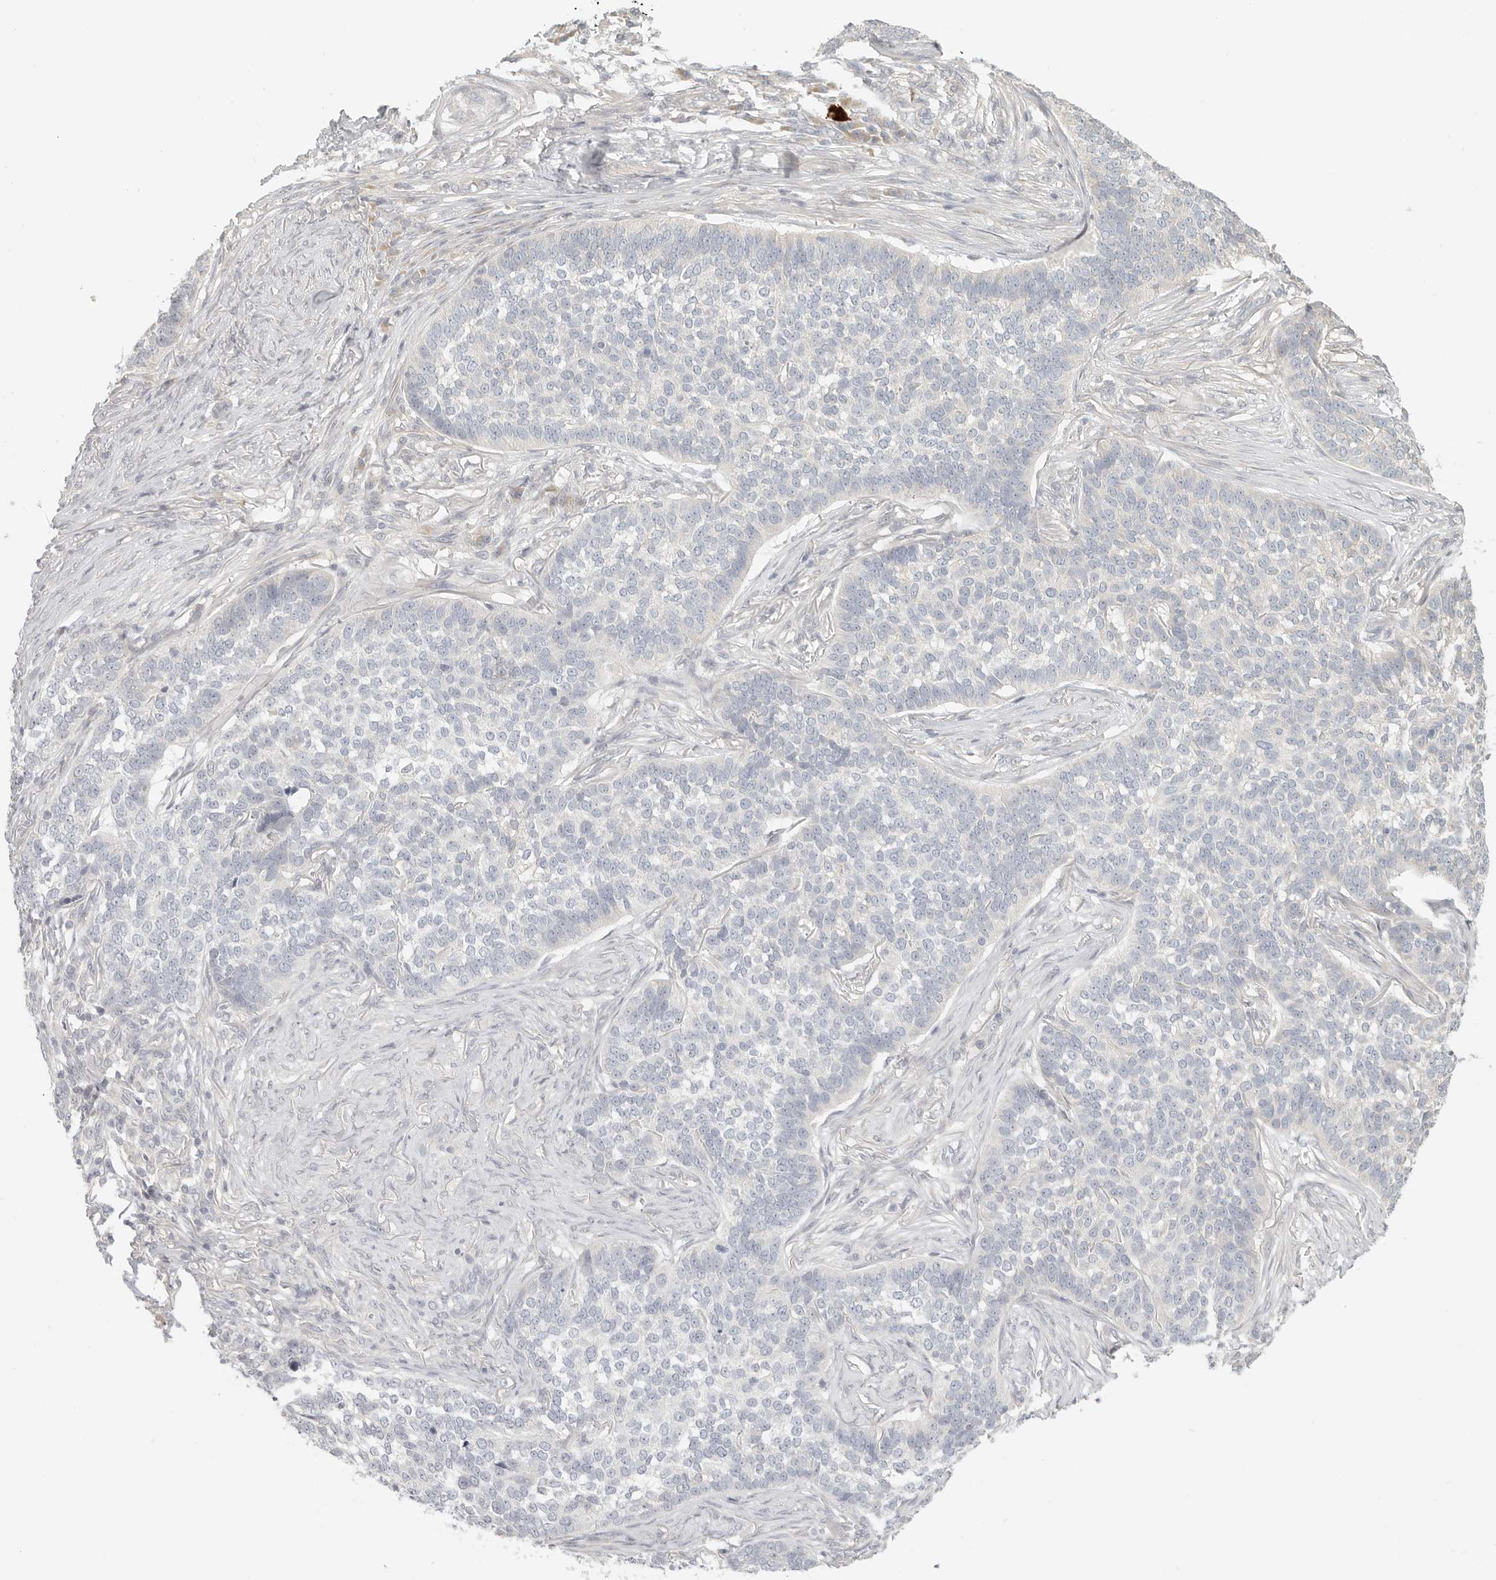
{"staining": {"intensity": "negative", "quantity": "none", "location": "none"}, "tissue": "skin cancer", "cell_type": "Tumor cells", "image_type": "cancer", "snomed": [{"axis": "morphology", "description": "Basal cell carcinoma"}, {"axis": "topography", "description": "Skin"}], "caption": "The photomicrograph displays no significant positivity in tumor cells of skin cancer.", "gene": "AHDC1", "patient": {"sex": "male", "age": 85}}